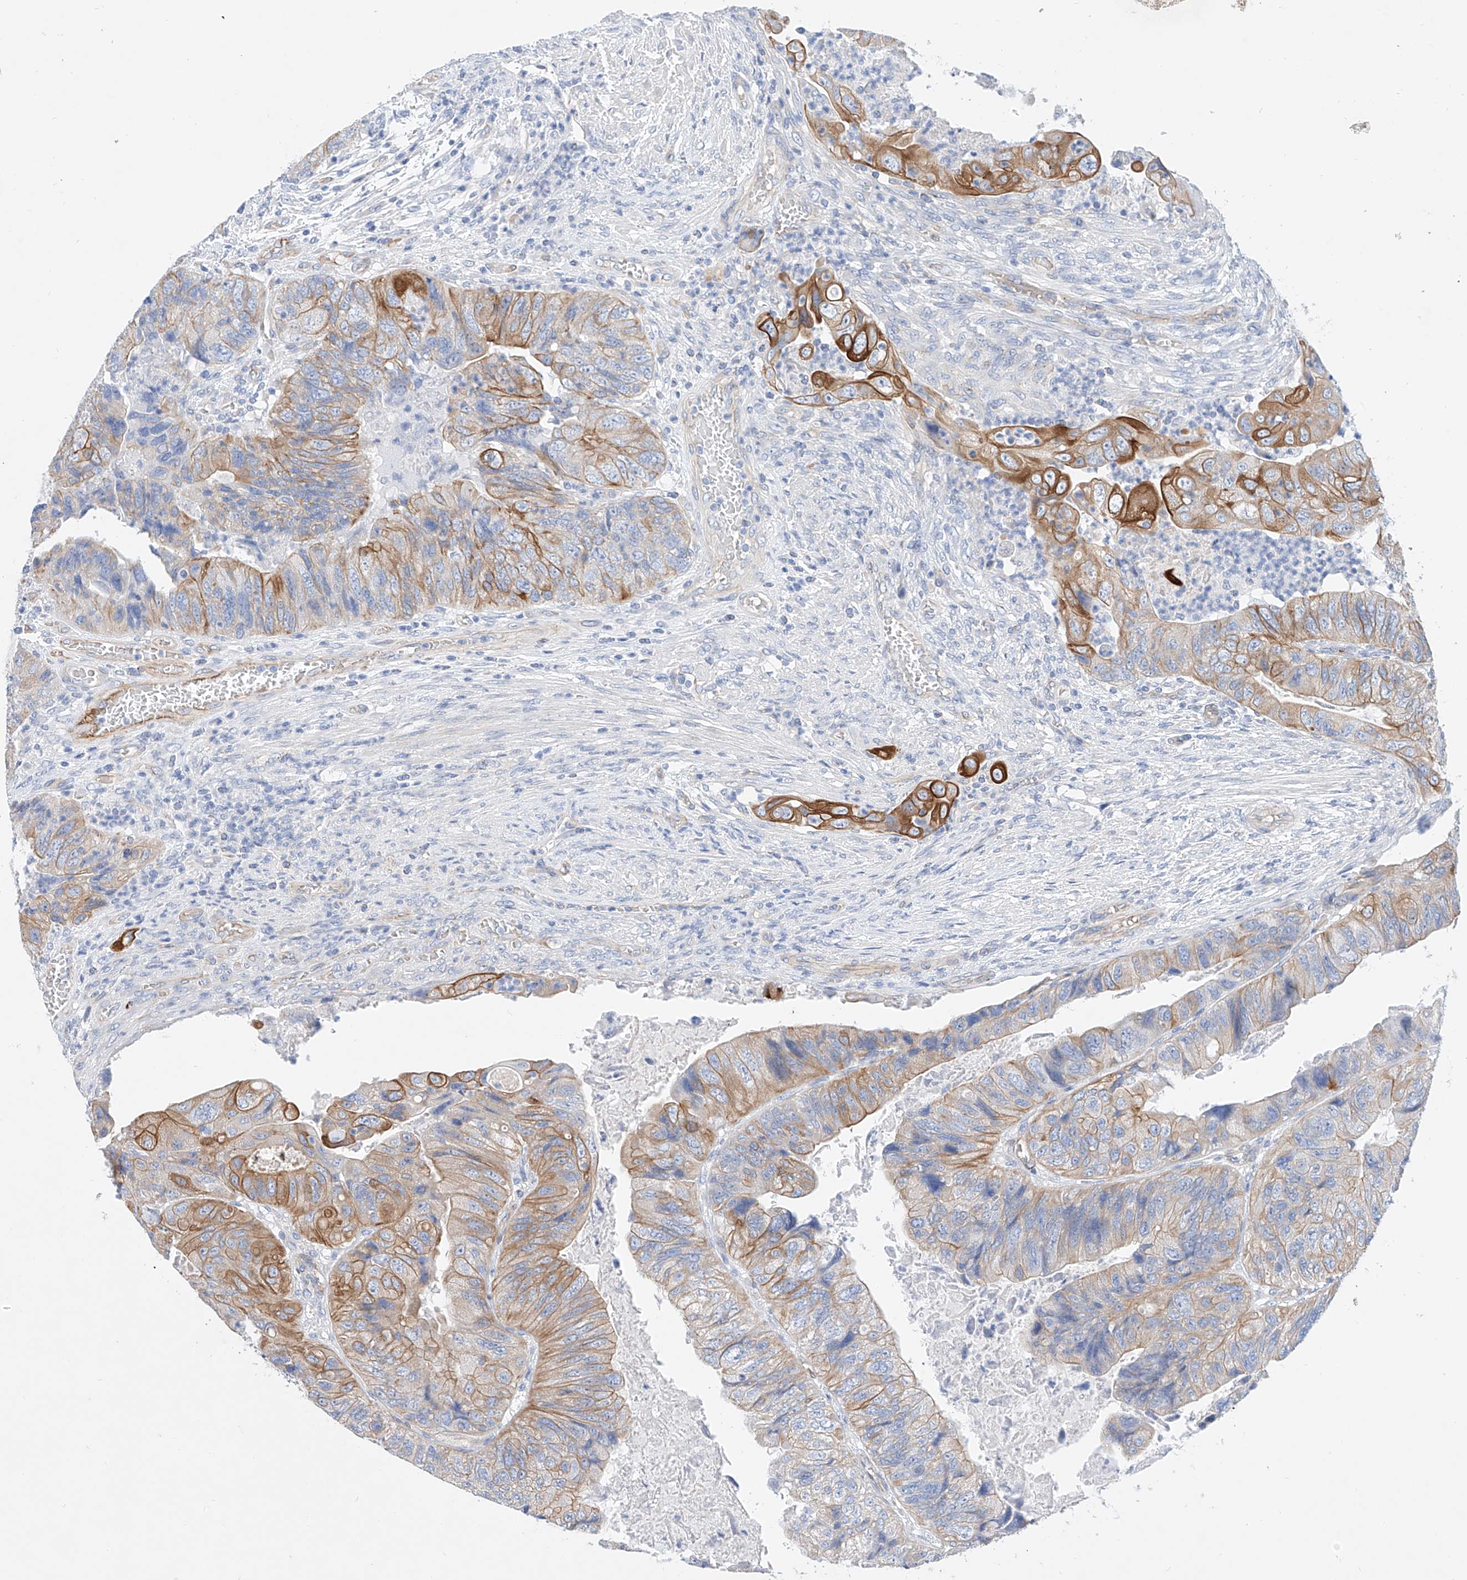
{"staining": {"intensity": "moderate", "quantity": "25%-75%", "location": "cytoplasmic/membranous"}, "tissue": "colorectal cancer", "cell_type": "Tumor cells", "image_type": "cancer", "snomed": [{"axis": "morphology", "description": "Adenocarcinoma, NOS"}, {"axis": "topography", "description": "Rectum"}], "caption": "The photomicrograph shows immunohistochemical staining of colorectal adenocarcinoma. There is moderate cytoplasmic/membranous expression is identified in about 25%-75% of tumor cells.", "gene": "SBSPON", "patient": {"sex": "male", "age": 63}}